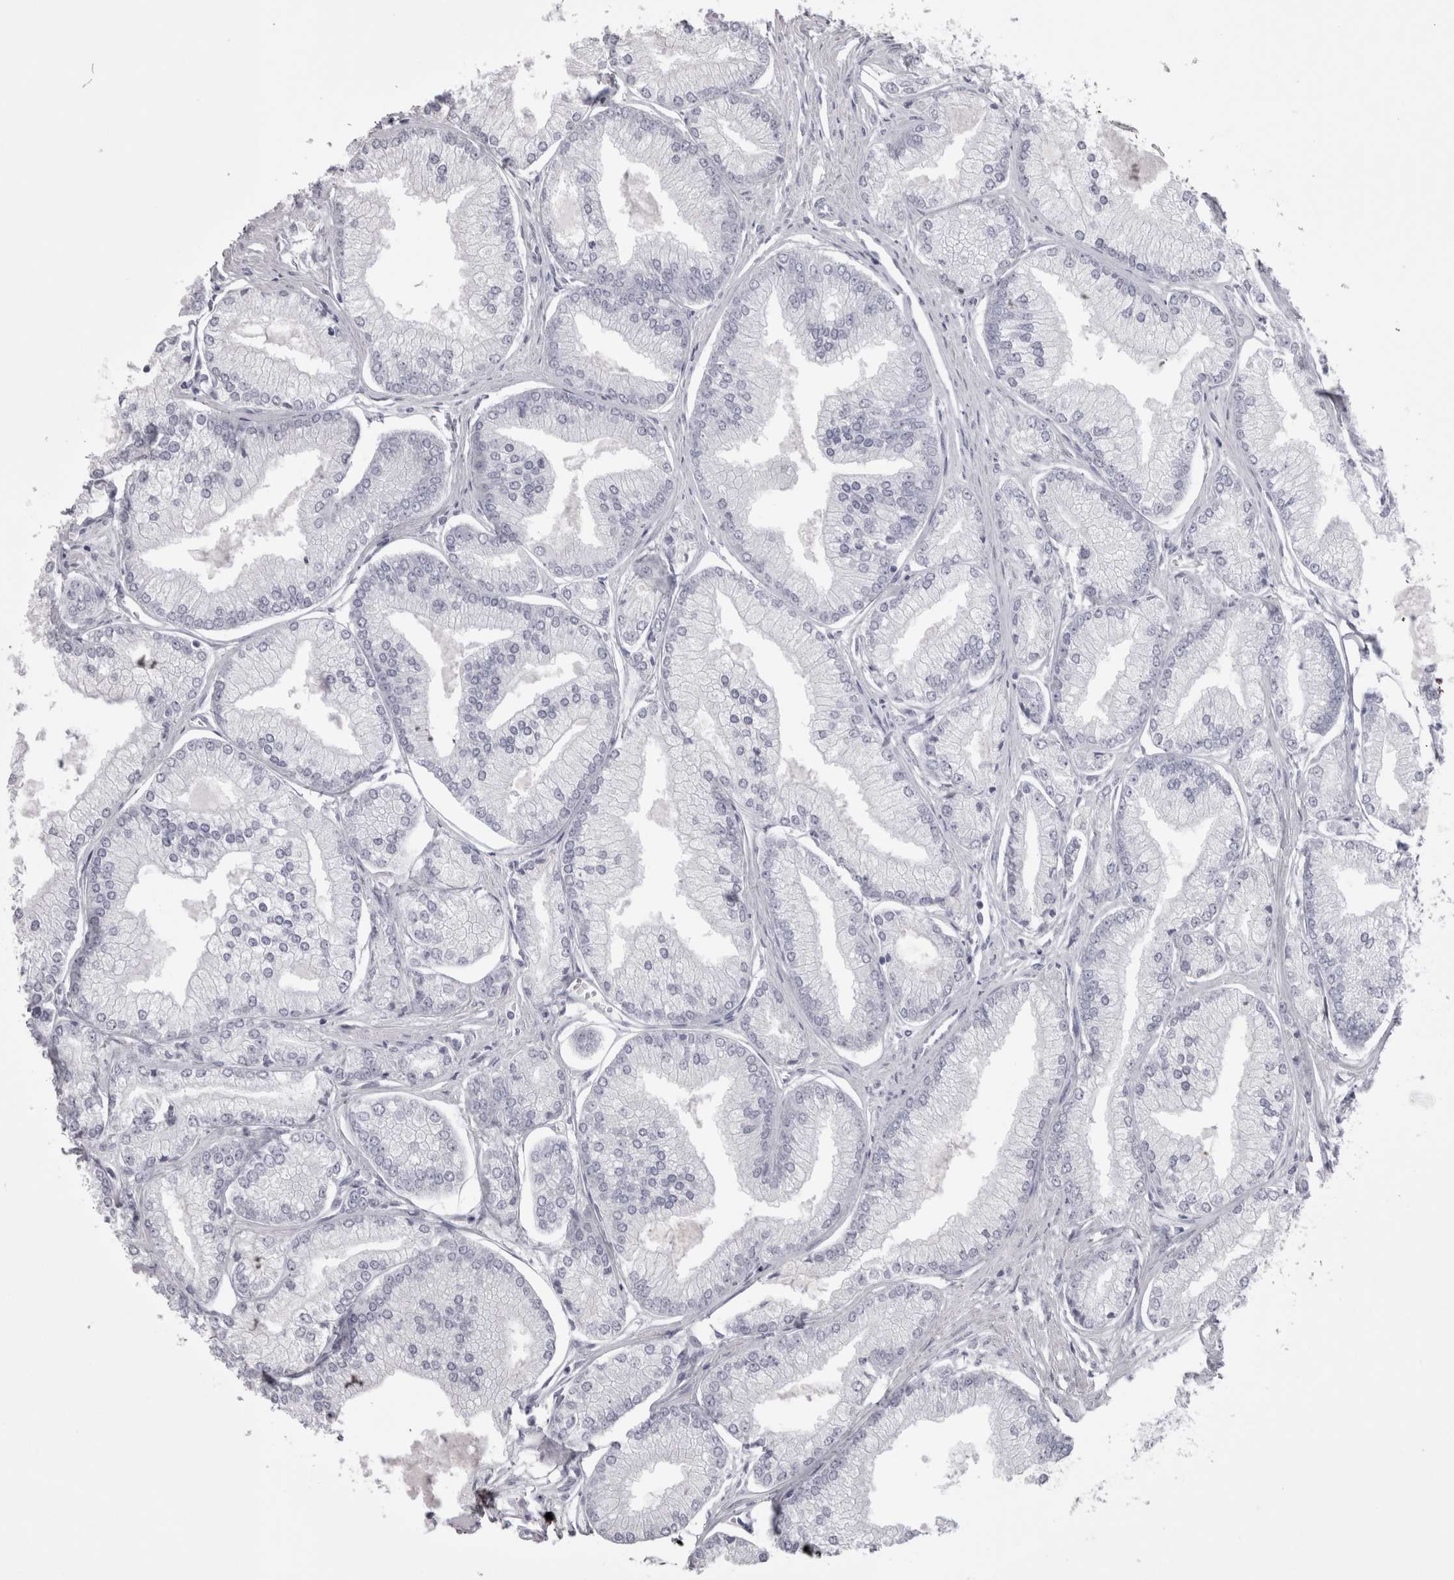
{"staining": {"intensity": "negative", "quantity": "none", "location": "none"}, "tissue": "prostate cancer", "cell_type": "Tumor cells", "image_type": "cancer", "snomed": [{"axis": "morphology", "description": "Adenocarcinoma, Low grade"}, {"axis": "topography", "description": "Prostate"}], "caption": "A high-resolution photomicrograph shows immunohistochemistry staining of prostate cancer, which exhibits no significant expression in tumor cells.", "gene": "SAA4", "patient": {"sex": "male", "age": 52}}